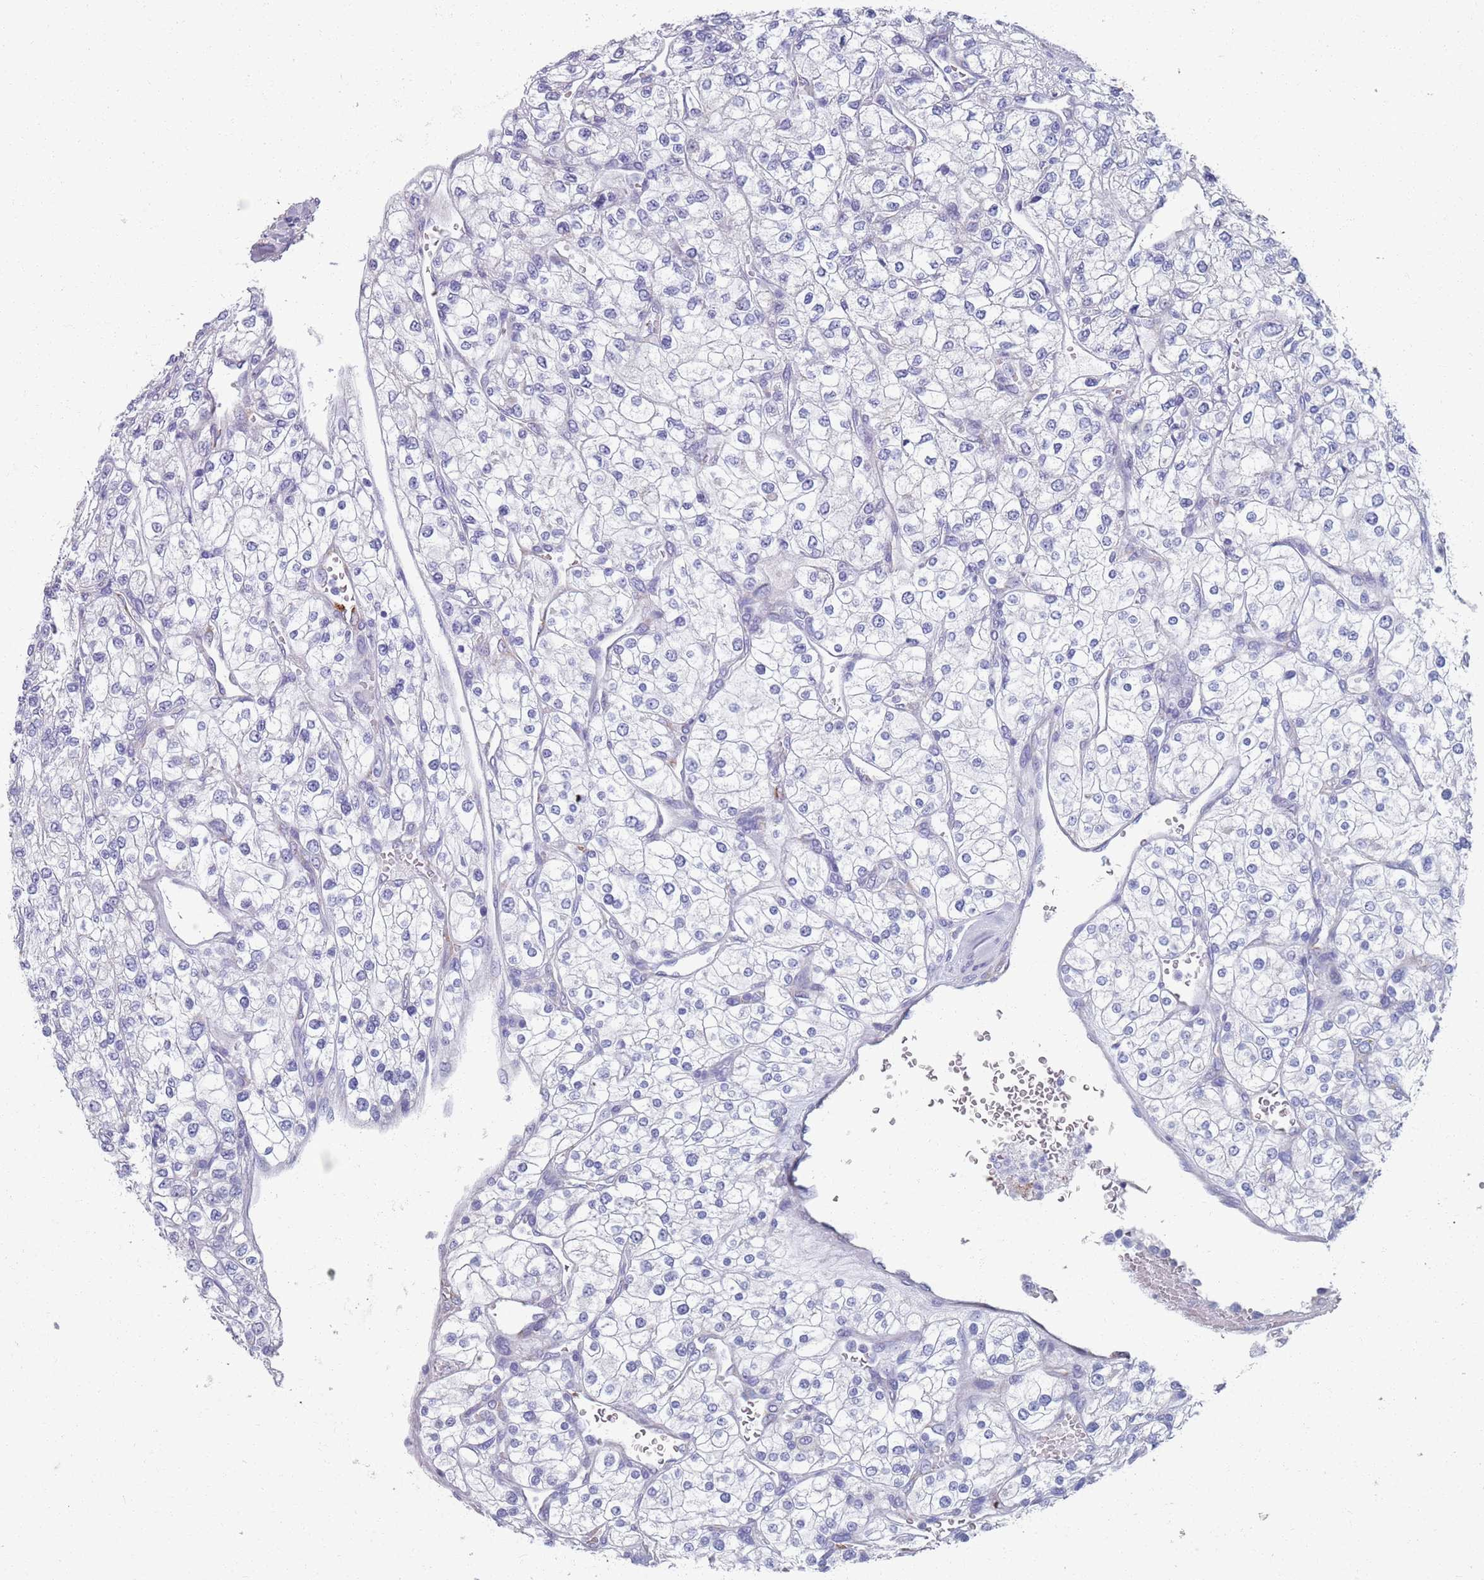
{"staining": {"intensity": "negative", "quantity": "none", "location": "none"}, "tissue": "renal cancer", "cell_type": "Tumor cells", "image_type": "cancer", "snomed": [{"axis": "morphology", "description": "Adenocarcinoma, NOS"}, {"axis": "topography", "description": "Kidney"}], "caption": "Adenocarcinoma (renal) was stained to show a protein in brown. There is no significant positivity in tumor cells.", "gene": "PLOD1", "patient": {"sex": "male", "age": 80}}